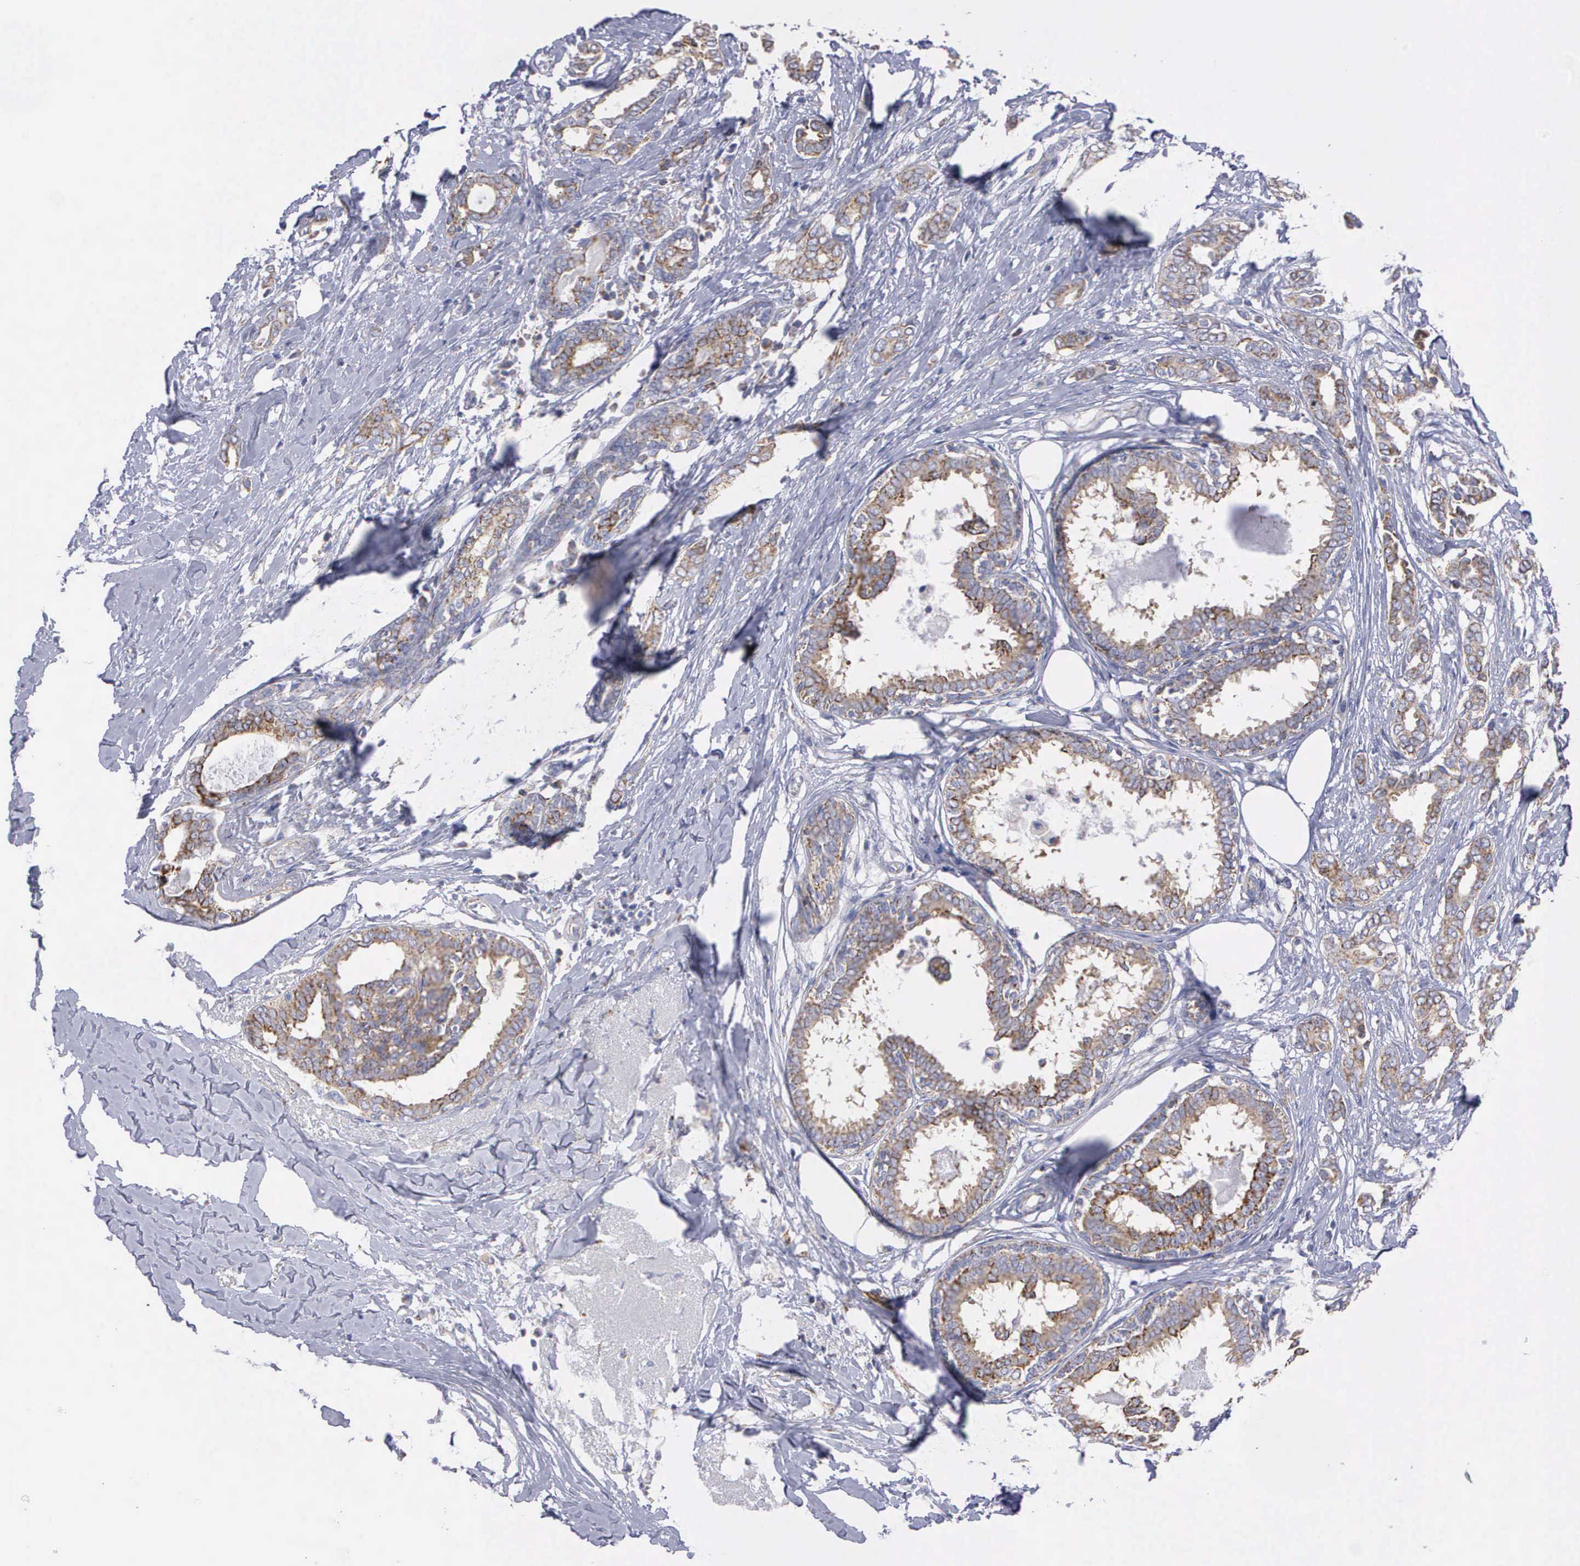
{"staining": {"intensity": "moderate", "quantity": "25%-75%", "location": "cytoplasmic/membranous"}, "tissue": "breast cancer", "cell_type": "Tumor cells", "image_type": "cancer", "snomed": [{"axis": "morphology", "description": "Duct carcinoma"}, {"axis": "topography", "description": "Breast"}], "caption": "Protein analysis of breast infiltrating ductal carcinoma tissue reveals moderate cytoplasmic/membranous positivity in approximately 25%-75% of tumor cells. The protein of interest is shown in brown color, while the nuclei are stained blue.", "gene": "APOOL", "patient": {"sex": "female", "age": 50}}